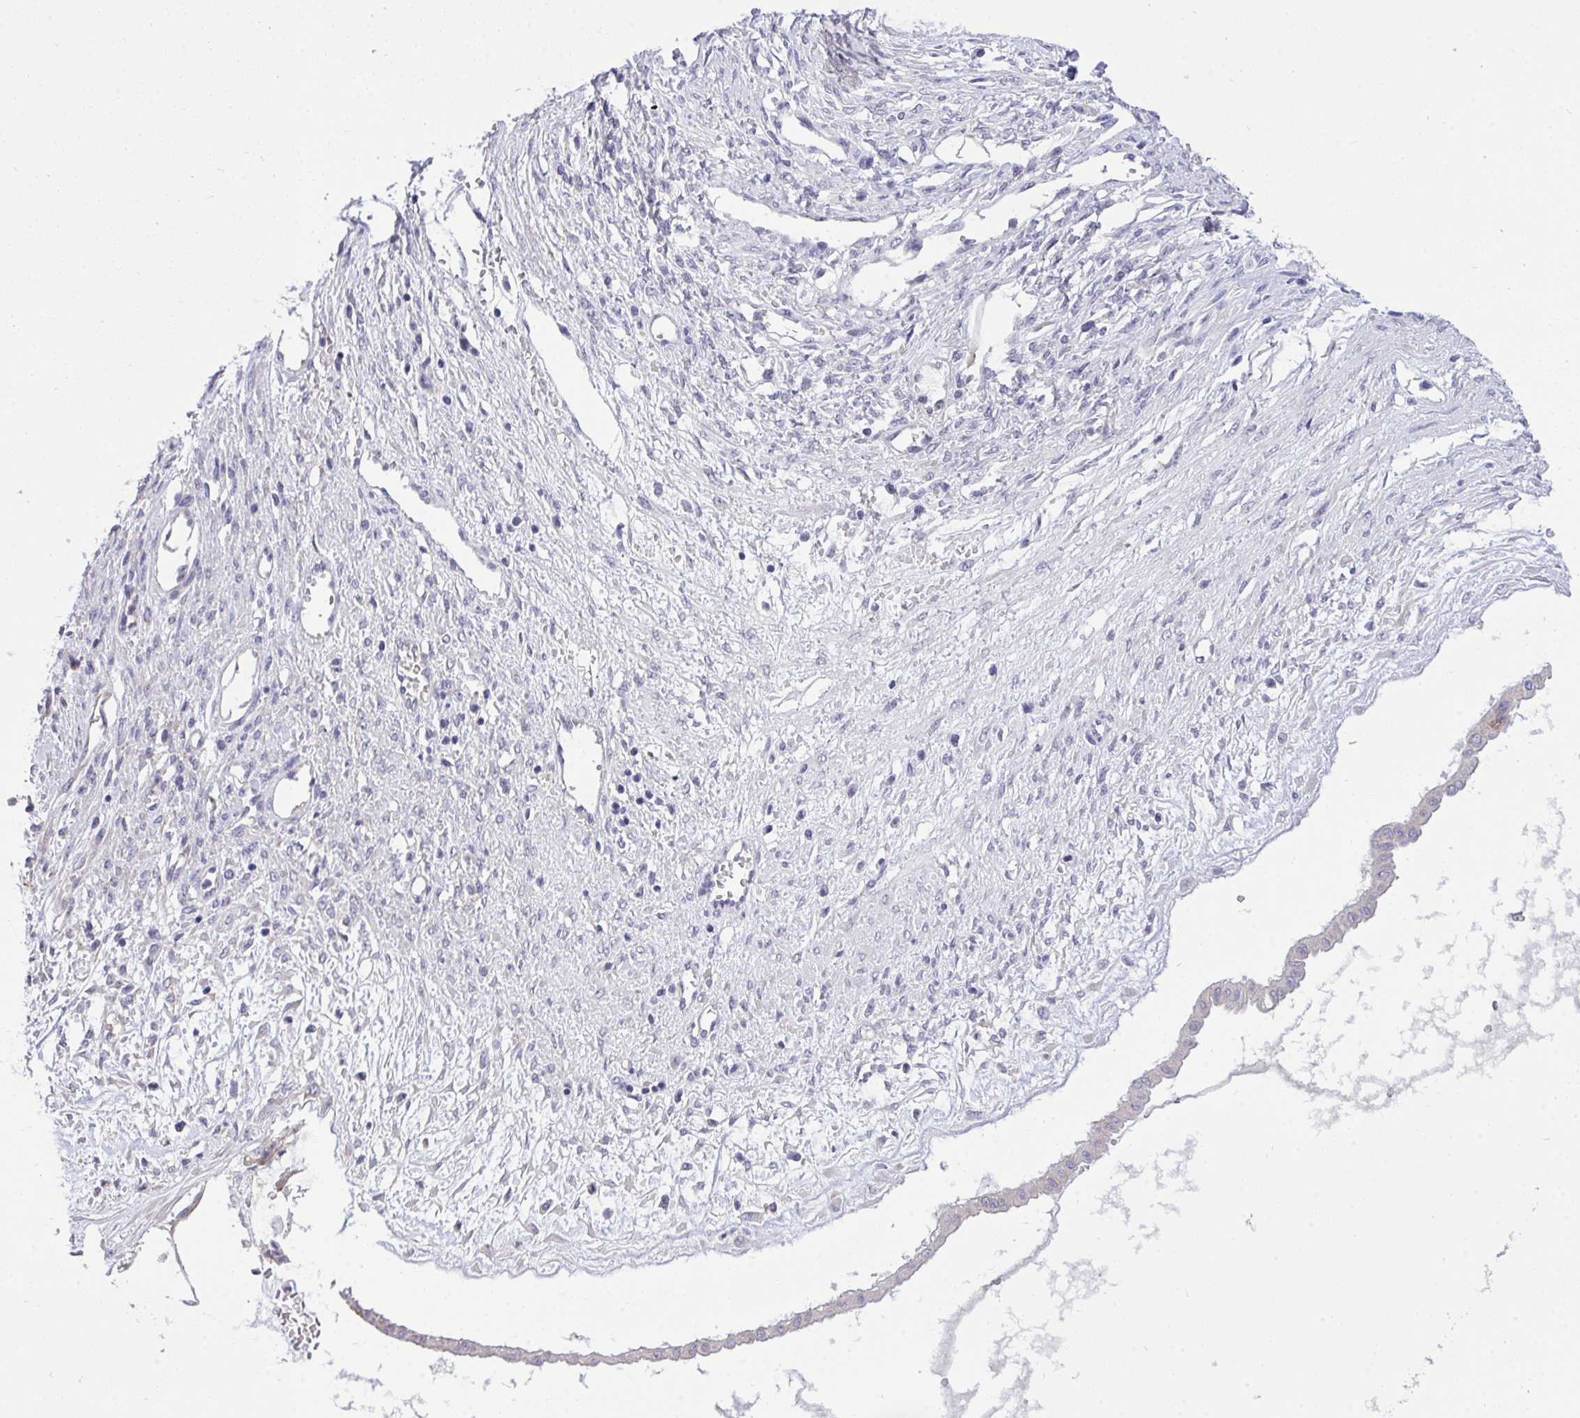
{"staining": {"intensity": "moderate", "quantity": "<25%", "location": "cytoplasmic/membranous"}, "tissue": "ovarian cancer", "cell_type": "Tumor cells", "image_type": "cancer", "snomed": [{"axis": "morphology", "description": "Cystadenocarcinoma, mucinous, NOS"}, {"axis": "topography", "description": "Ovary"}], "caption": "A brown stain highlights moderate cytoplasmic/membranous positivity of a protein in human mucinous cystadenocarcinoma (ovarian) tumor cells.", "gene": "VGLL3", "patient": {"sex": "female", "age": 73}}